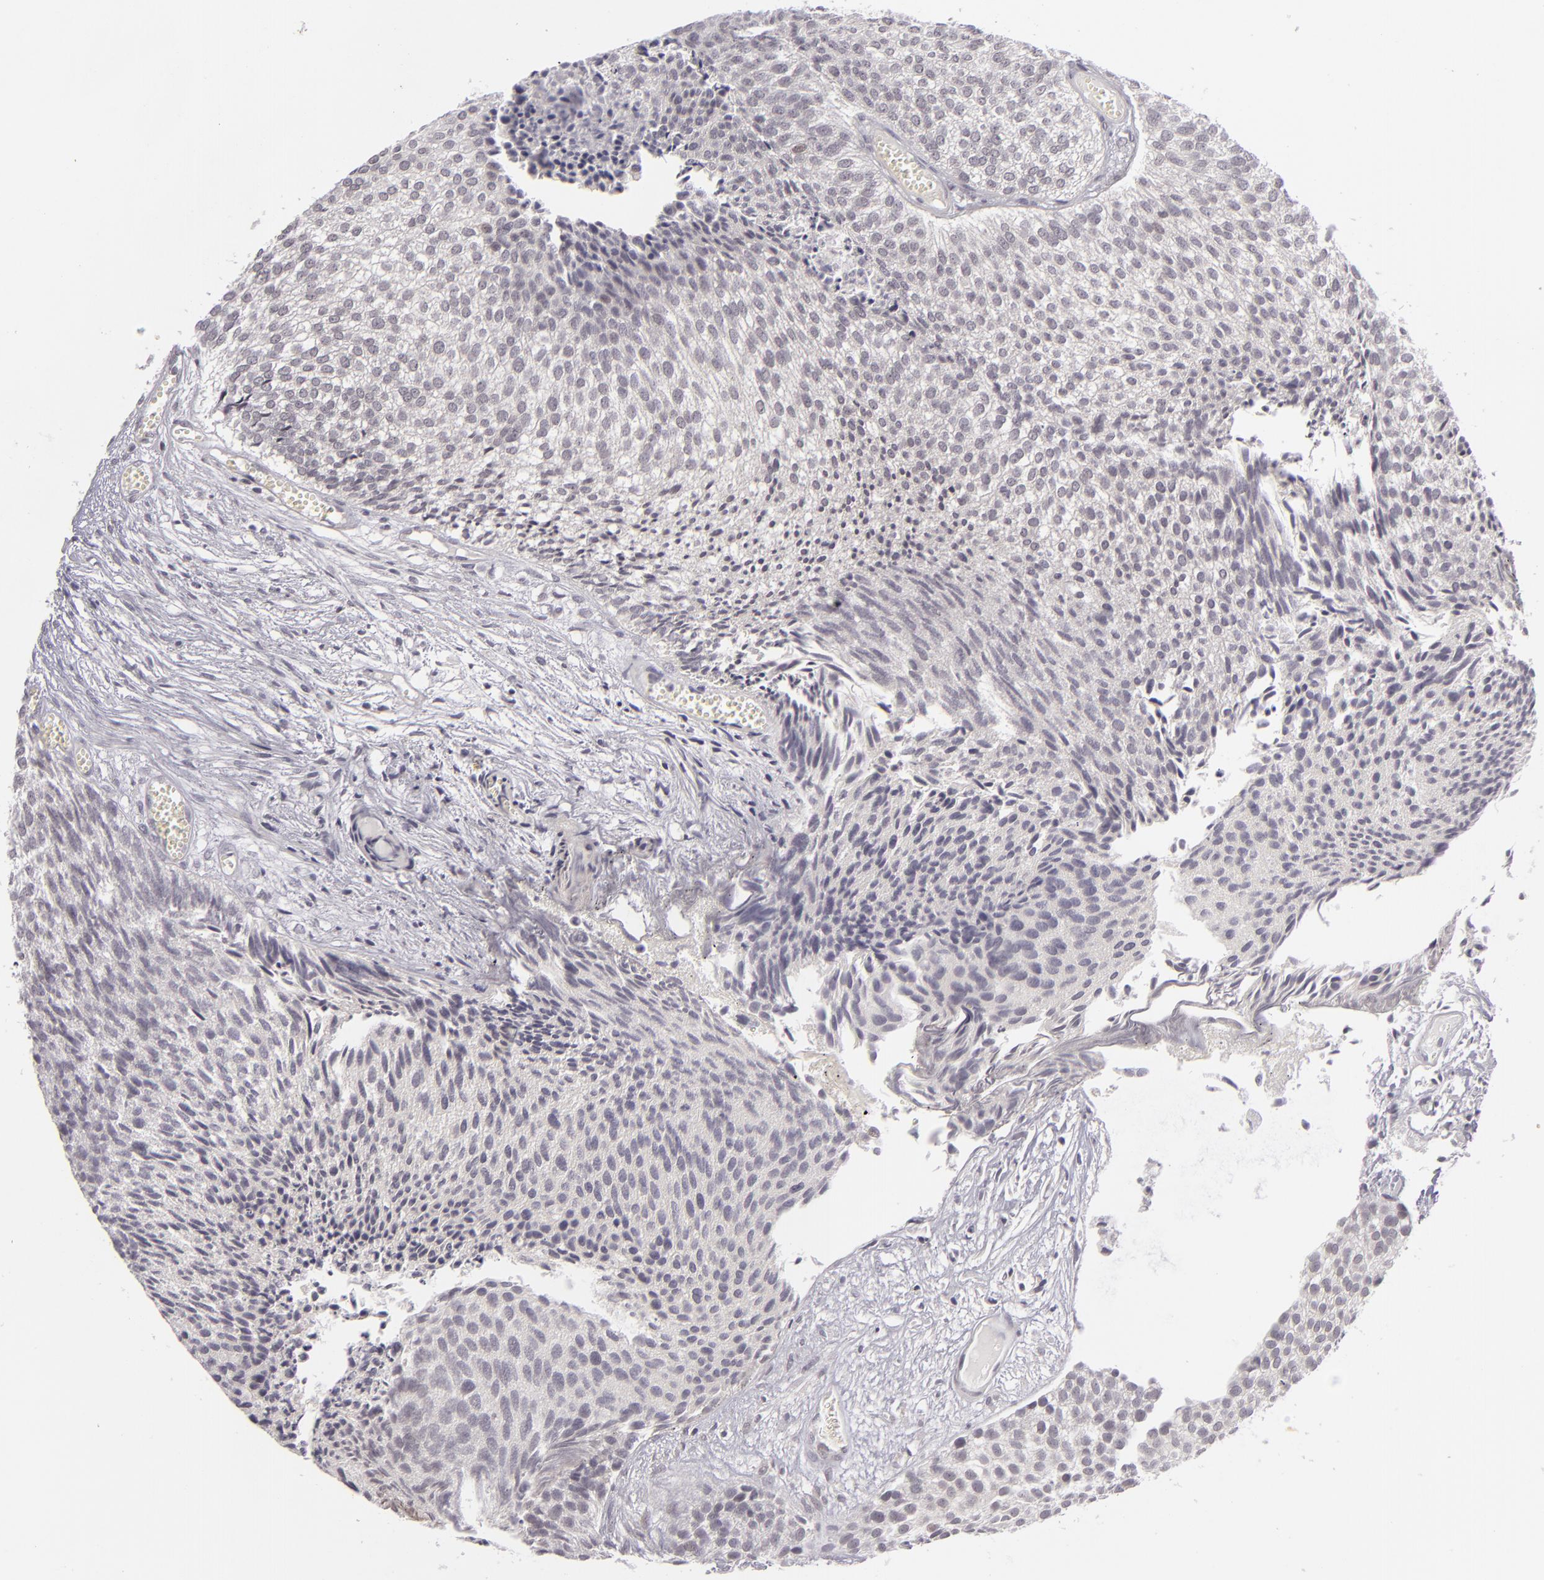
{"staining": {"intensity": "negative", "quantity": "none", "location": "none"}, "tissue": "urothelial cancer", "cell_type": "Tumor cells", "image_type": "cancer", "snomed": [{"axis": "morphology", "description": "Urothelial carcinoma, Low grade"}, {"axis": "topography", "description": "Urinary bladder"}], "caption": "Immunohistochemistry (IHC) of urothelial cancer displays no positivity in tumor cells. (IHC, brightfield microscopy, high magnification).", "gene": "DLG3", "patient": {"sex": "male", "age": 84}}